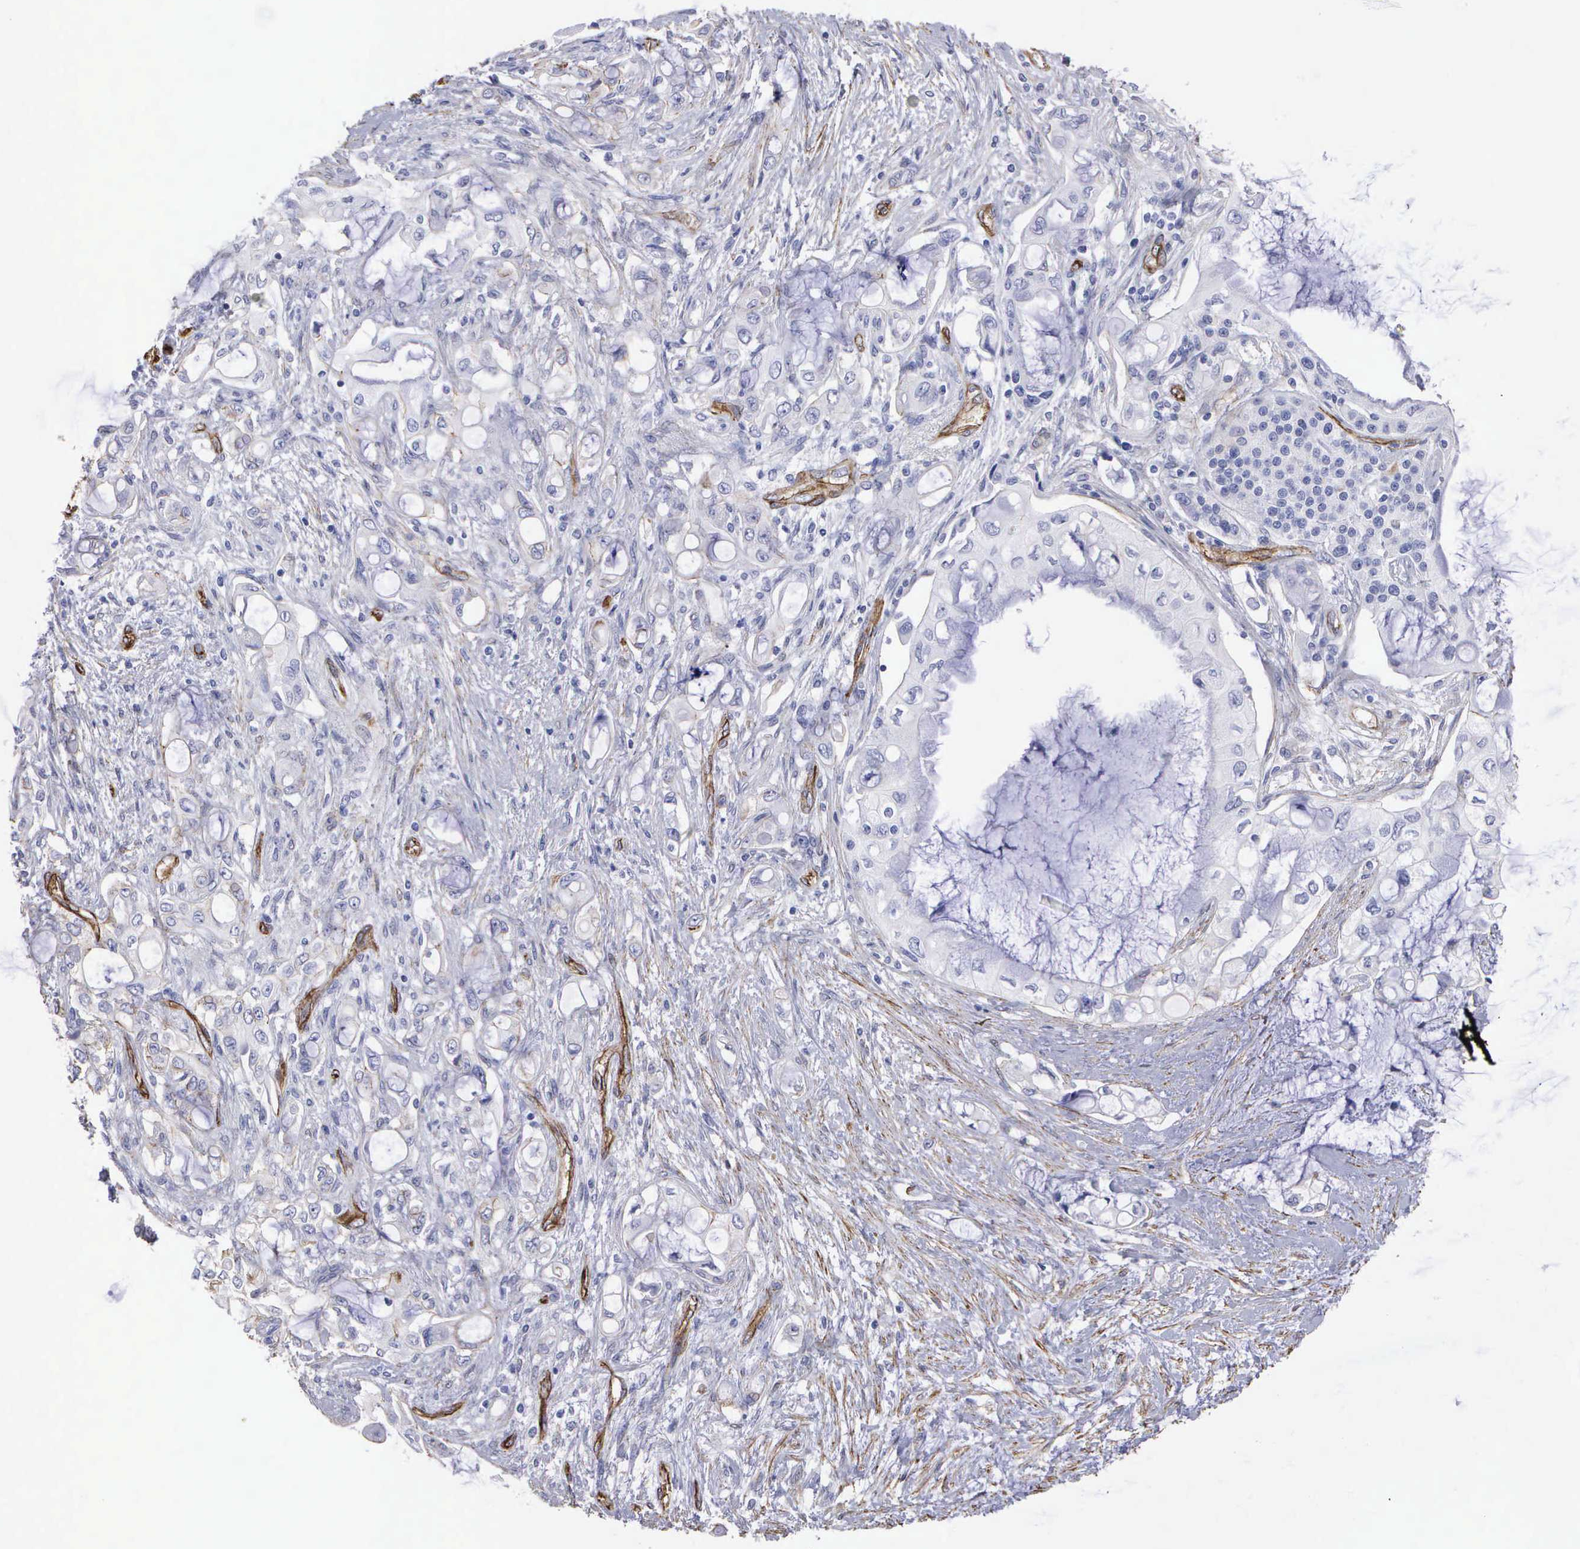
{"staining": {"intensity": "negative", "quantity": "none", "location": "none"}, "tissue": "pancreatic cancer", "cell_type": "Tumor cells", "image_type": "cancer", "snomed": [{"axis": "morphology", "description": "Adenocarcinoma, NOS"}, {"axis": "topography", "description": "Pancreas"}], "caption": "A high-resolution micrograph shows immunohistochemistry (IHC) staining of adenocarcinoma (pancreatic), which displays no significant positivity in tumor cells.", "gene": "MAGEB10", "patient": {"sex": "female", "age": 70}}